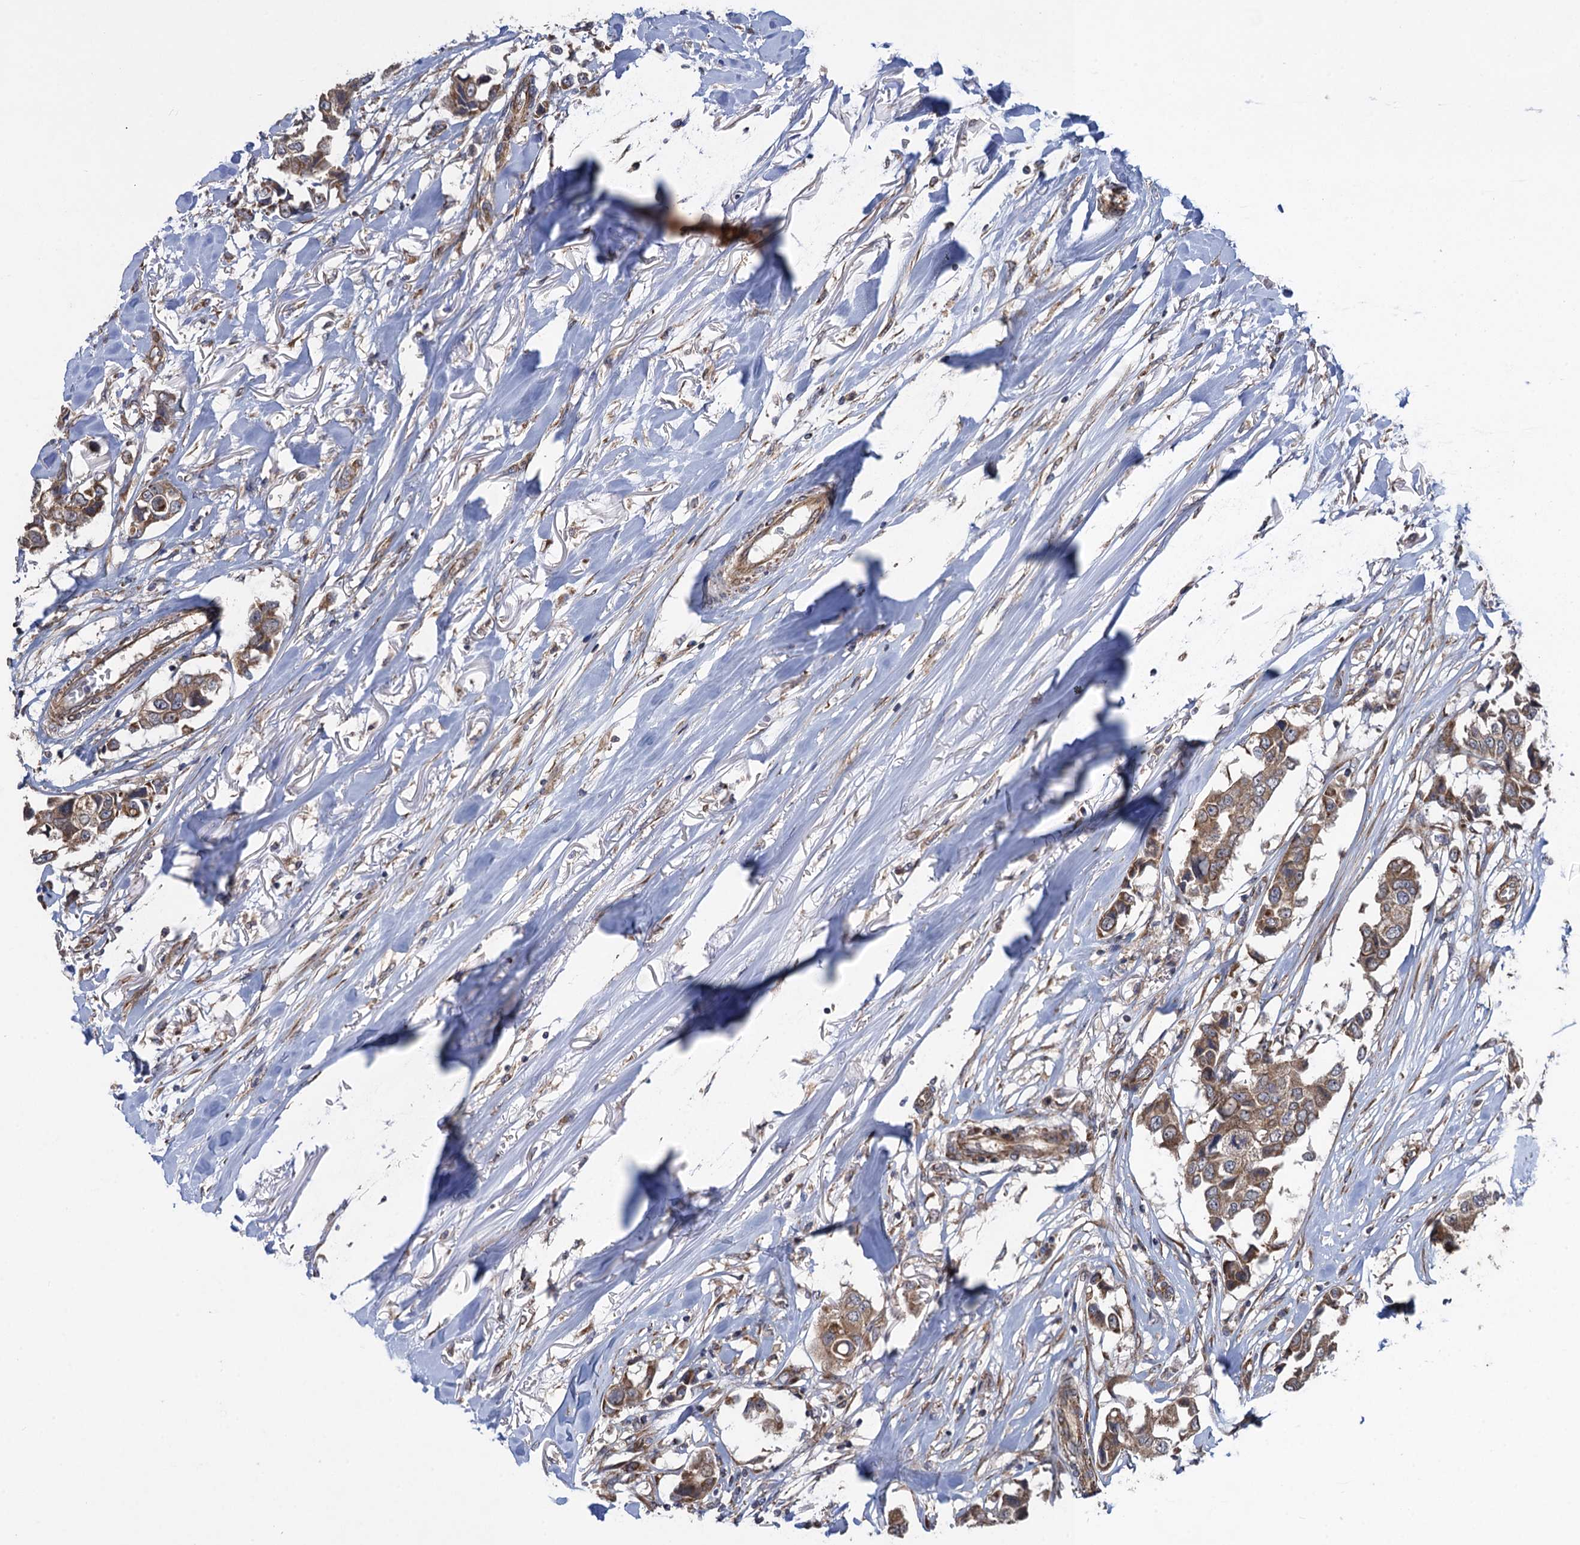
{"staining": {"intensity": "moderate", "quantity": ">75%", "location": "cytoplasmic/membranous"}, "tissue": "breast cancer", "cell_type": "Tumor cells", "image_type": "cancer", "snomed": [{"axis": "morphology", "description": "Duct carcinoma"}, {"axis": "topography", "description": "Breast"}], "caption": "Approximately >75% of tumor cells in human infiltrating ductal carcinoma (breast) demonstrate moderate cytoplasmic/membranous protein expression as visualized by brown immunohistochemical staining.", "gene": "HAUS1", "patient": {"sex": "female", "age": 80}}